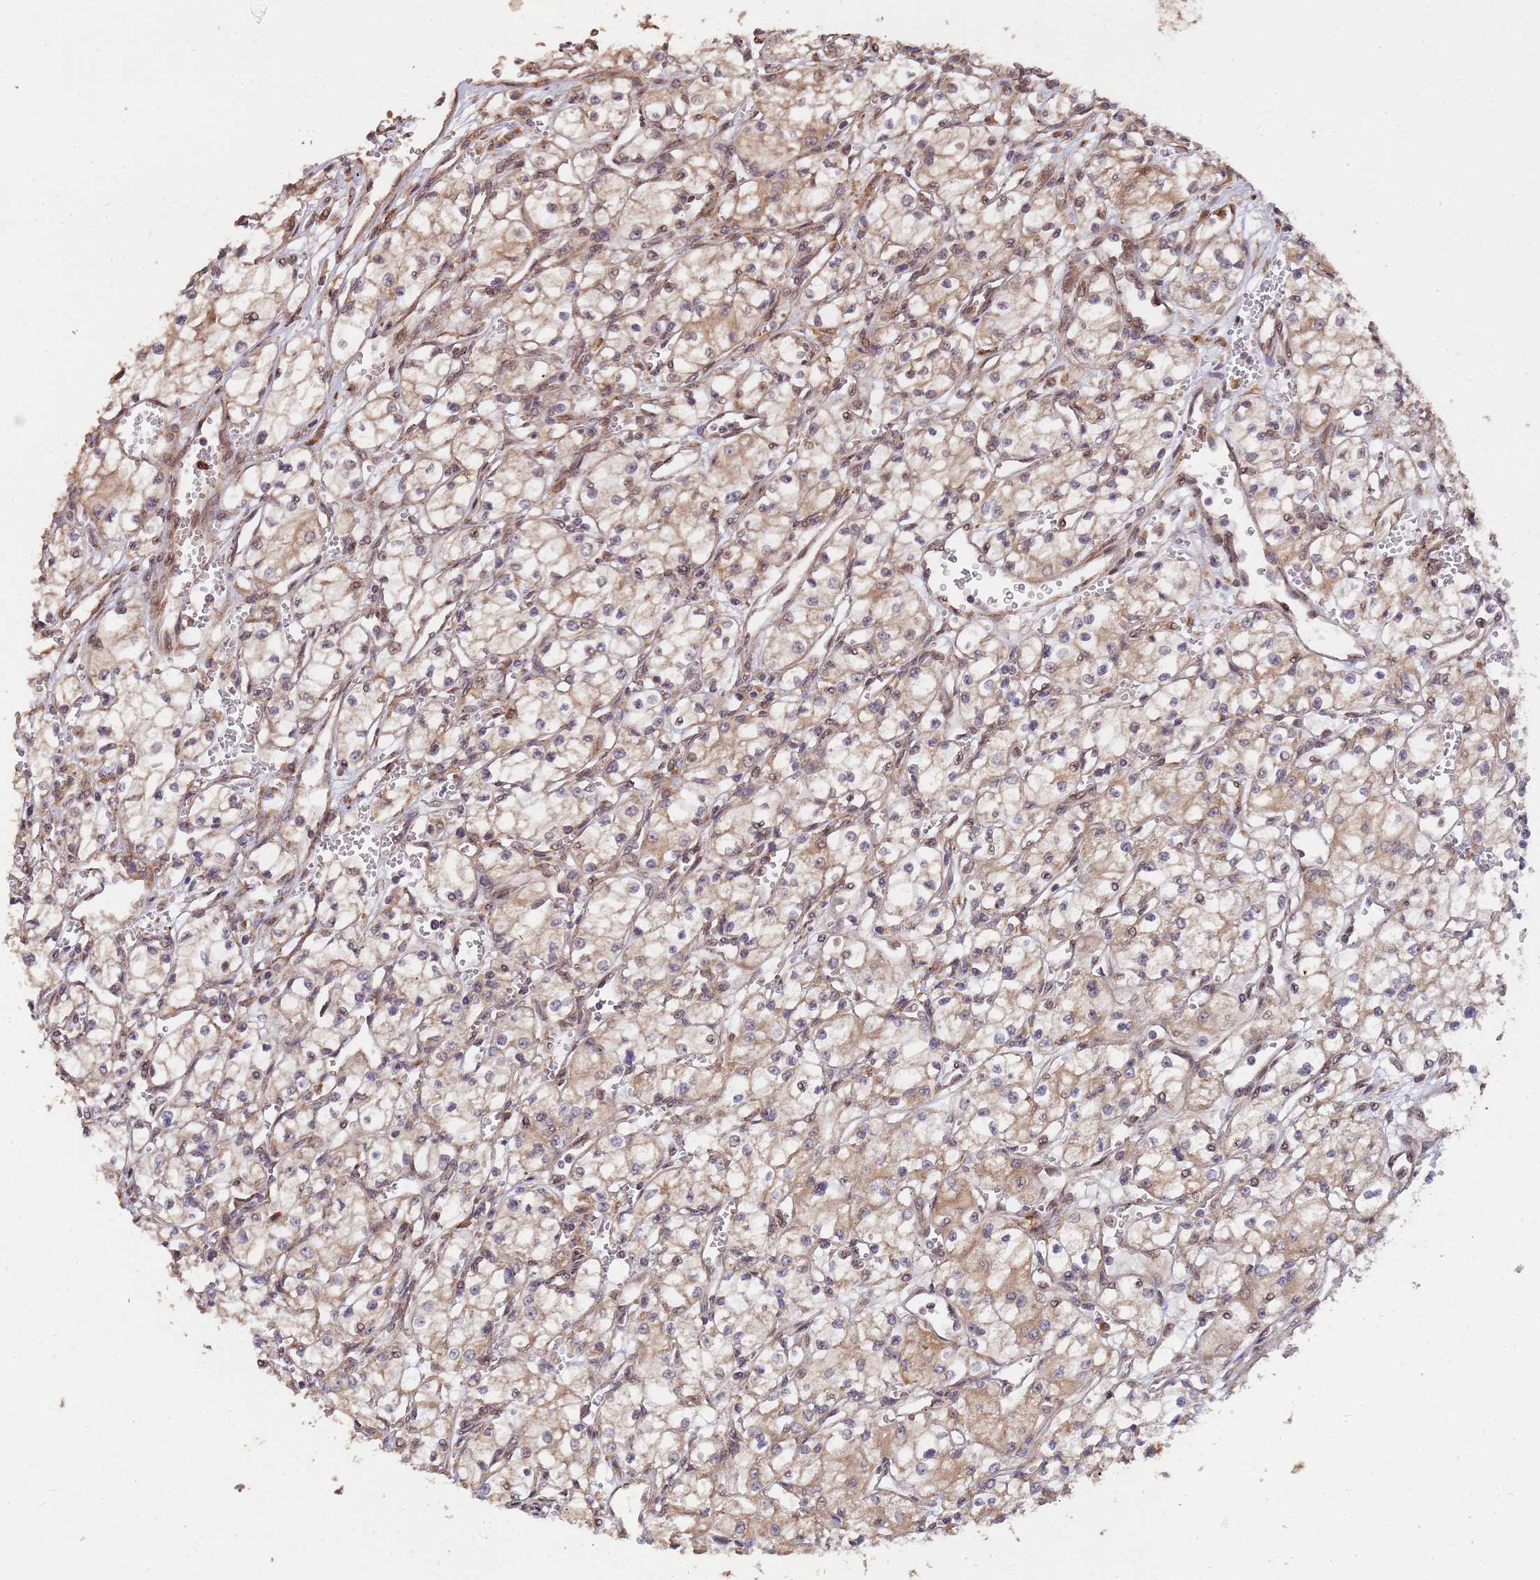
{"staining": {"intensity": "weak", "quantity": "25%-75%", "location": "cytoplasmic/membranous"}, "tissue": "renal cancer", "cell_type": "Tumor cells", "image_type": "cancer", "snomed": [{"axis": "morphology", "description": "Adenocarcinoma, NOS"}, {"axis": "topography", "description": "Kidney"}], "caption": "Weak cytoplasmic/membranous expression for a protein is identified in about 25%-75% of tumor cells of adenocarcinoma (renal) using immunohistochemistry.", "gene": "ZNF619", "patient": {"sex": "male", "age": 59}}